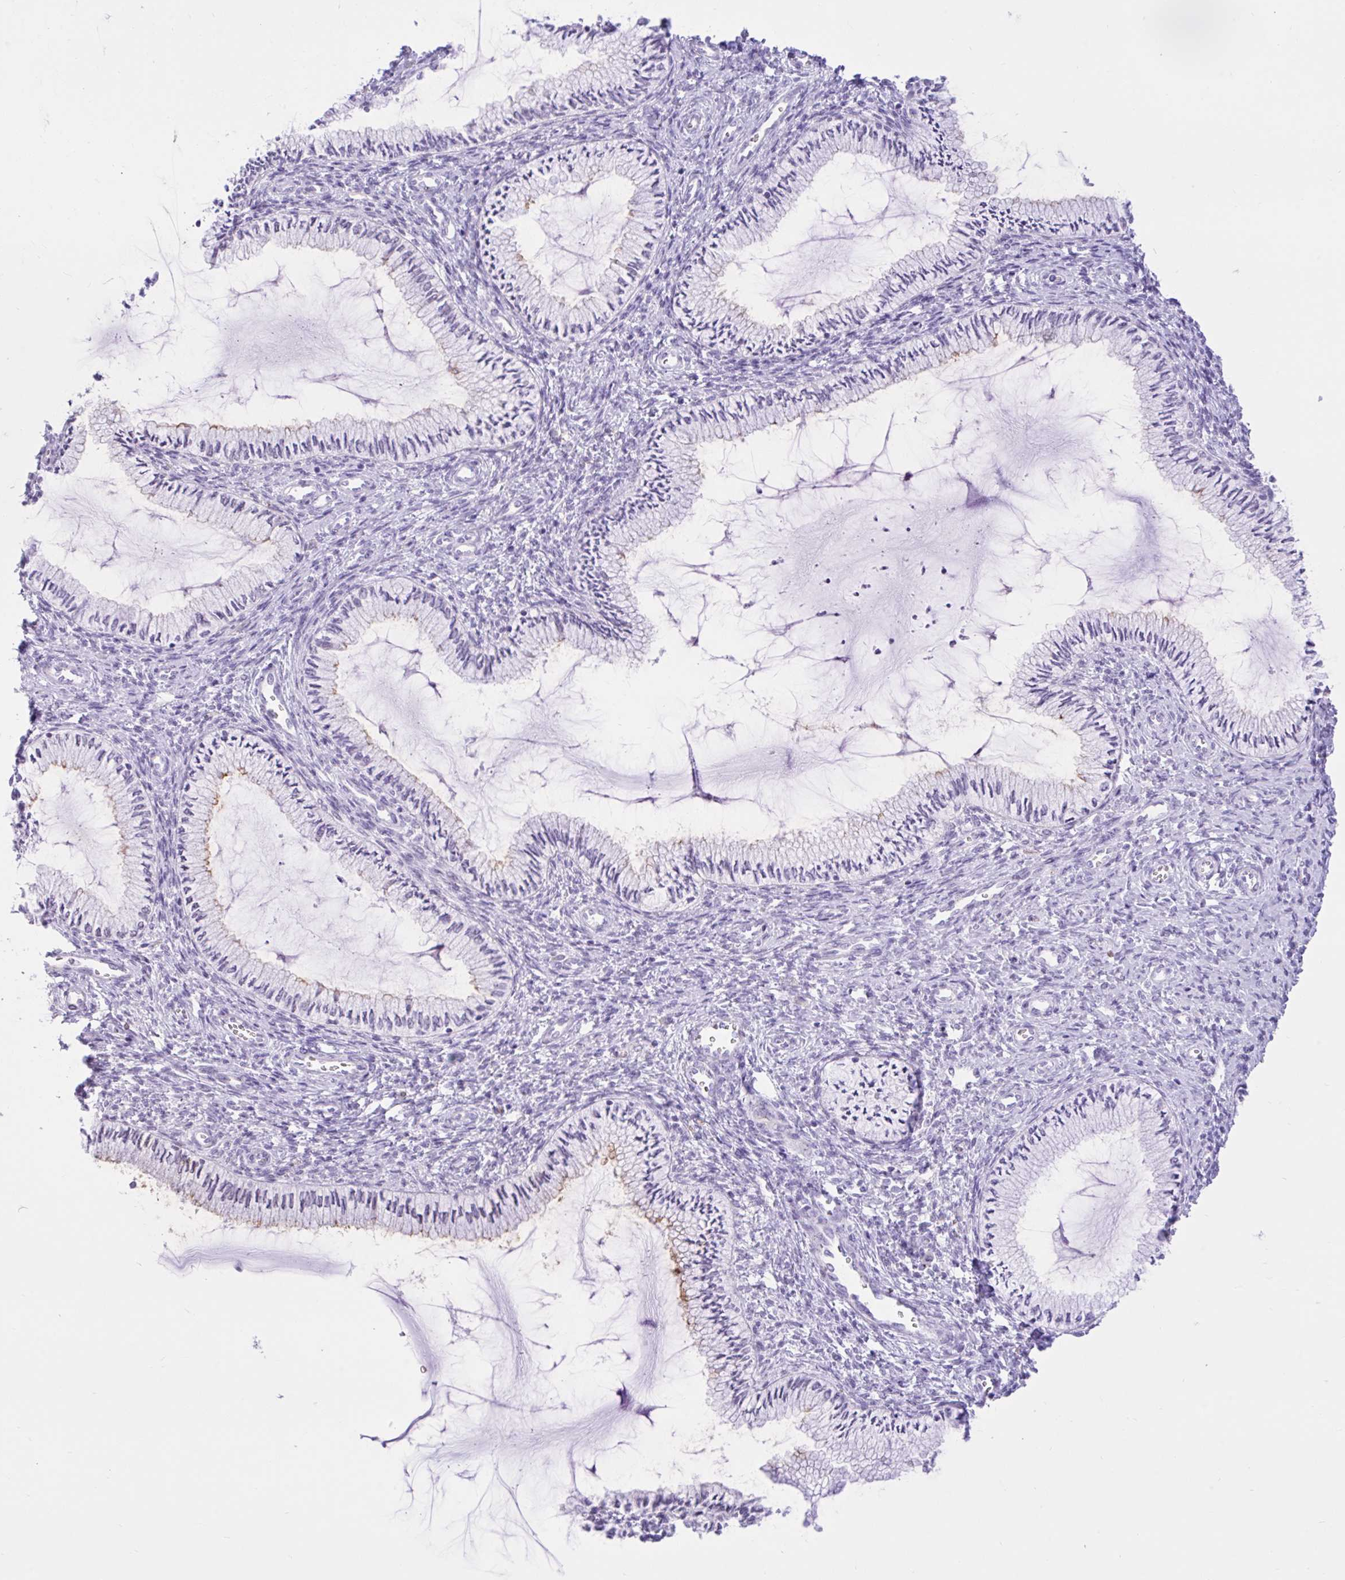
{"staining": {"intensity": "moderate", "quantity": "<25%", "location": "cytoplasmic/membranous"}, "tissue": "cervix", "cell_type": "Glandular cells", "image_type": "normal", "snomed": [{"axis": "morphology", "description": "Normal tissue, NOS"}, {"axis": "topography", "description": "Cervix"}], "caption": "The immunohistochemical stain labels moderate cytoplasmic/membranous expression in glandular cells of normal cervix.", "gene": "REEP1", "patient": {"sex": "female", "age": 24}}